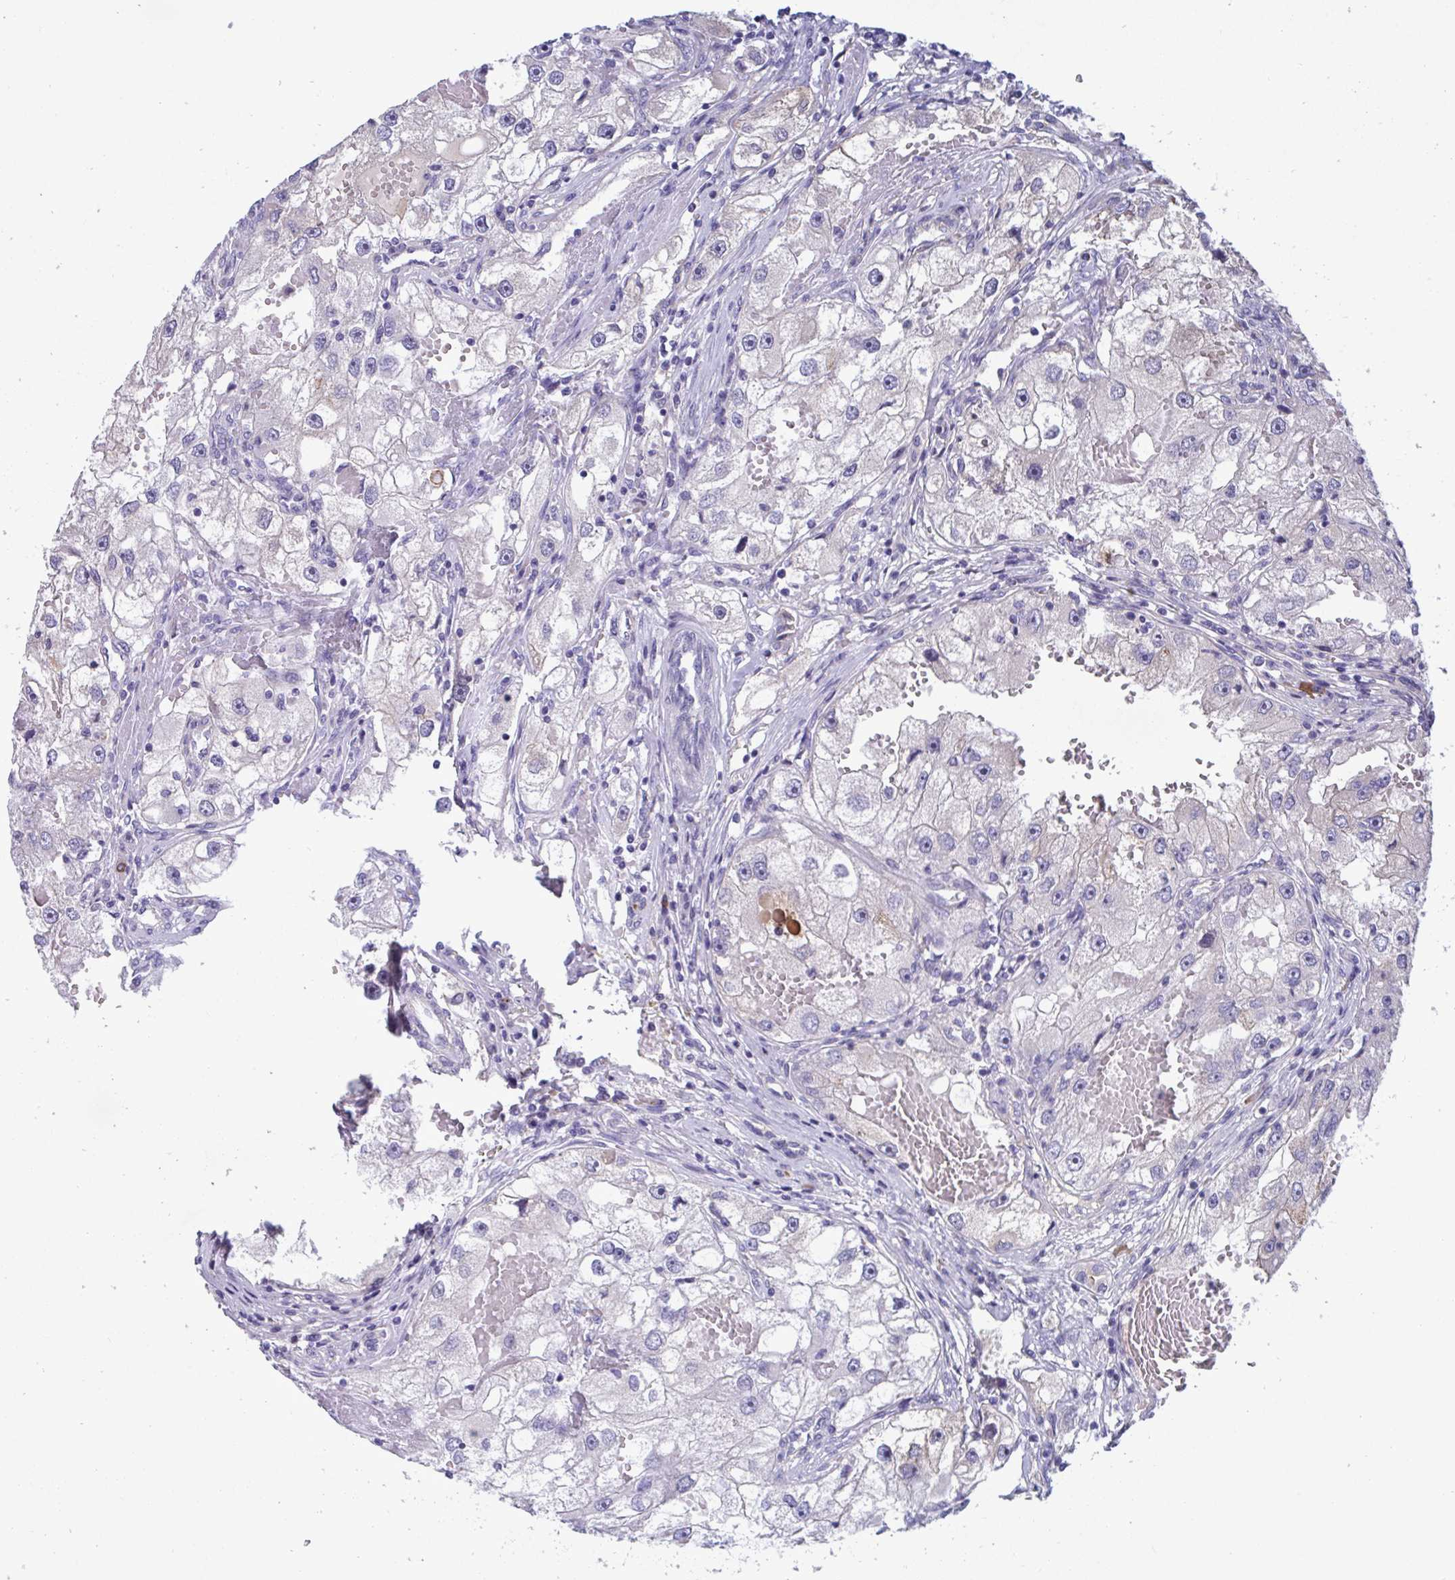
{"staining": {"intensity": "negative", "quantity": "none", "location": "none"}, "tissue": "renal cancer", "cell_type": "Tumor cells", "image_type": "cancer", "snomed": [{"axis": "morphology", "description": "Adenocarcinoma, NOS"}, {"axis": "topography", "description": "Kidney"}], "caption": "DAB (3,3'-diaminobenzidine) immunohistochemical staining of renal adenocarcinoma displays no significant expression in tumor cells.", "gene": "MS4A14", "patient": {"sex": "male", "age": 63}}